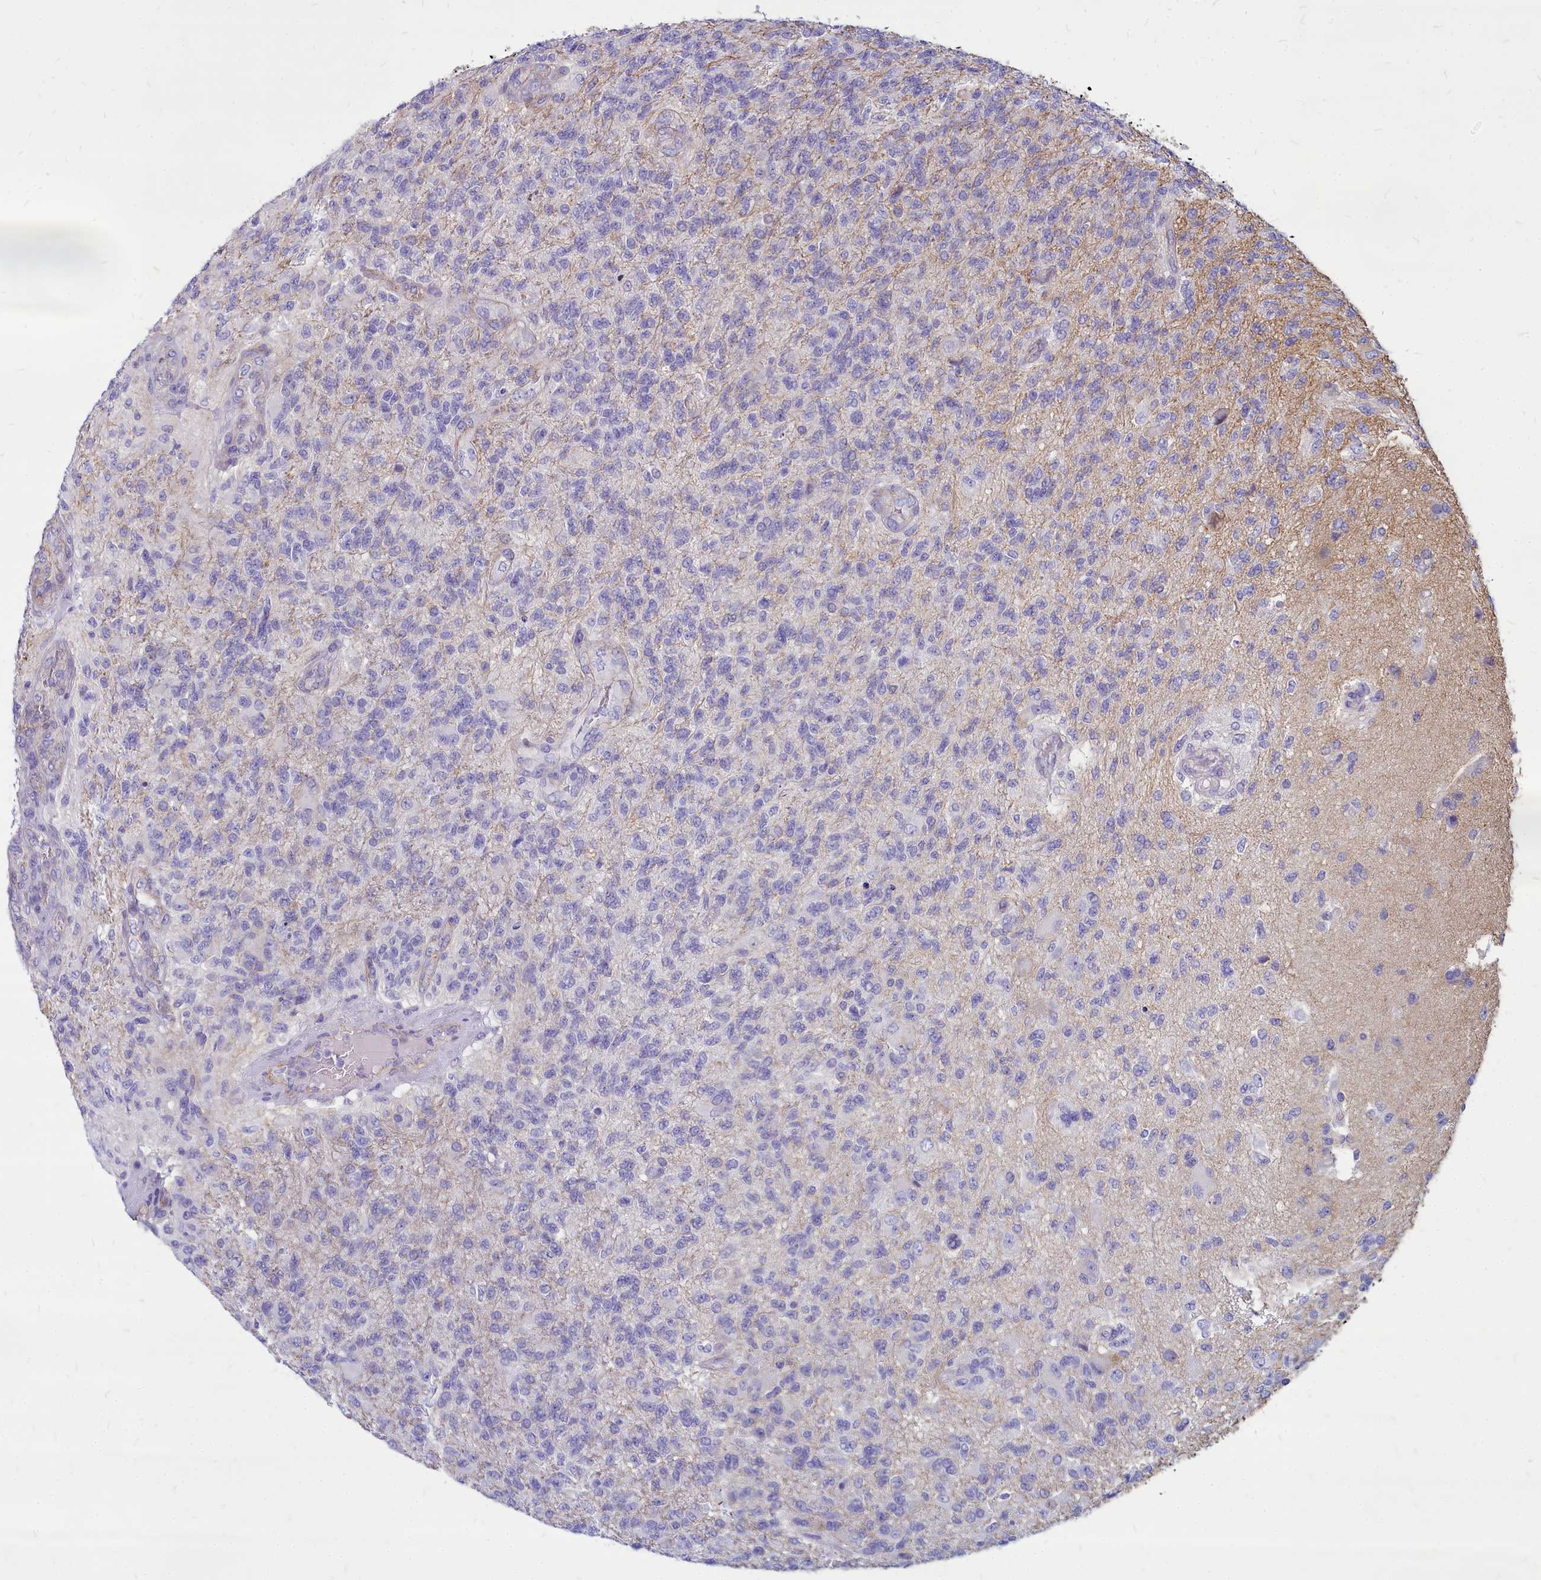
{"staining": {"intensity": "negative", "quantity": "none", "location": "none"}, "tissue": "glioma", "cell_type": "Tumor cells", "image_type": "cancer", "snomed": [{"axis": "morphology", "description": "Glioma, malignant, High grade"}, {"axis": "topography", "description": "Brain"}], "caption": "Histopathology image shows no protein expression in tumor cells of glioma tissue.", "gene": "TTC5", "patient": {"sex": "male", "age": 56}}